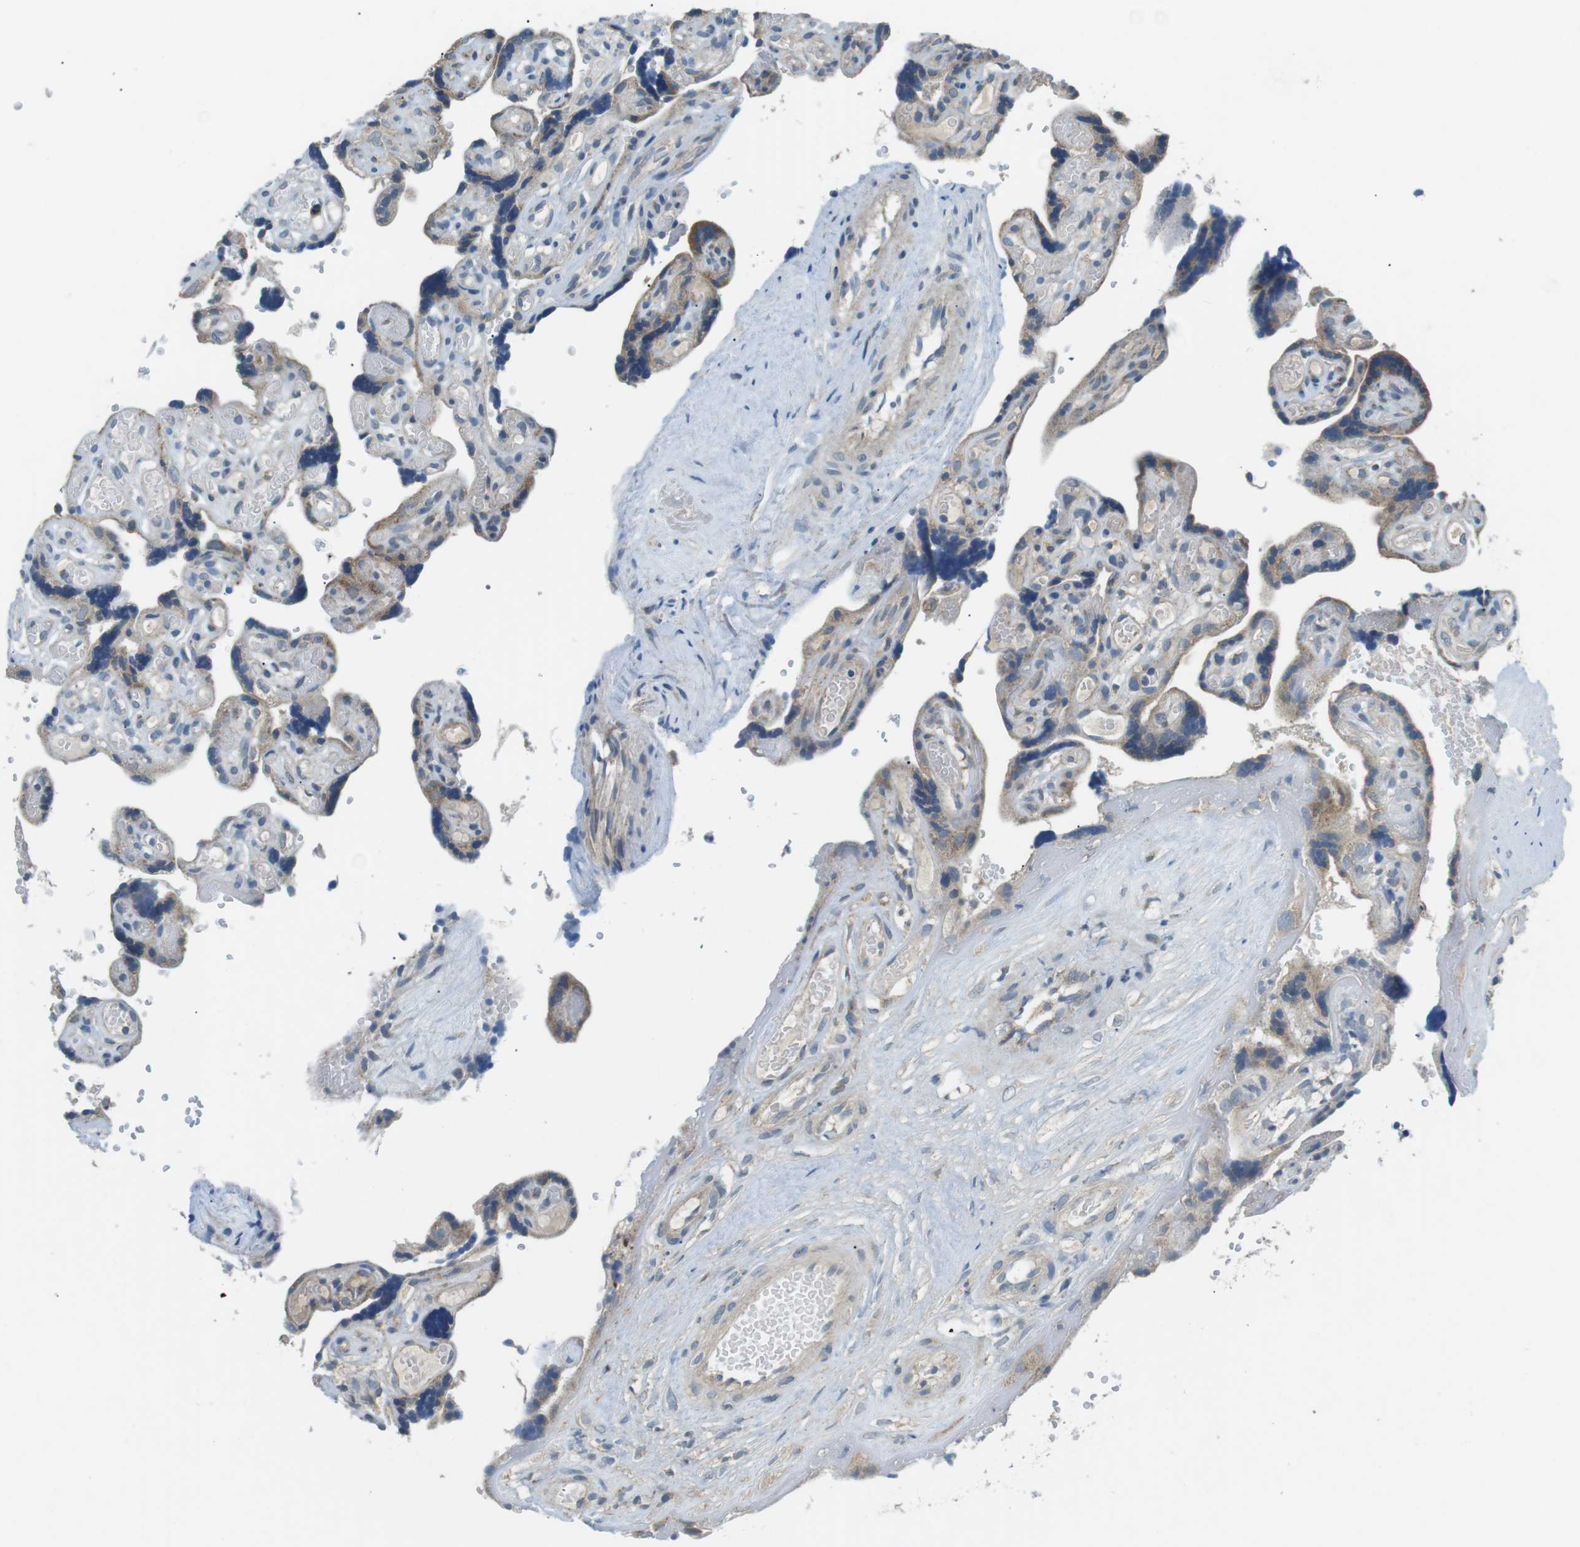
{"staining": {"intensity": "moderate", "quantity": "25%-75%", "location": "cytoplasmic/membranous"}, "tissue": "placenta", "cell_type": "Decidual cells", "image_type": "normal", "snomed": [{"axis": "morphology", "description": "Normal tissue, NOS"}, {"axis": "topography", "description": "Placenta"}], "caption": "Immunohistochemistry histopathology image of benign human placenta stained for a protein (brown), which demonstrates medium levels of moderate cytoplasmic/membranous staining in about 25%-75% of decidual cells.", "gene": "BACE1", "patient": {"sex": "female", "age": 30}}